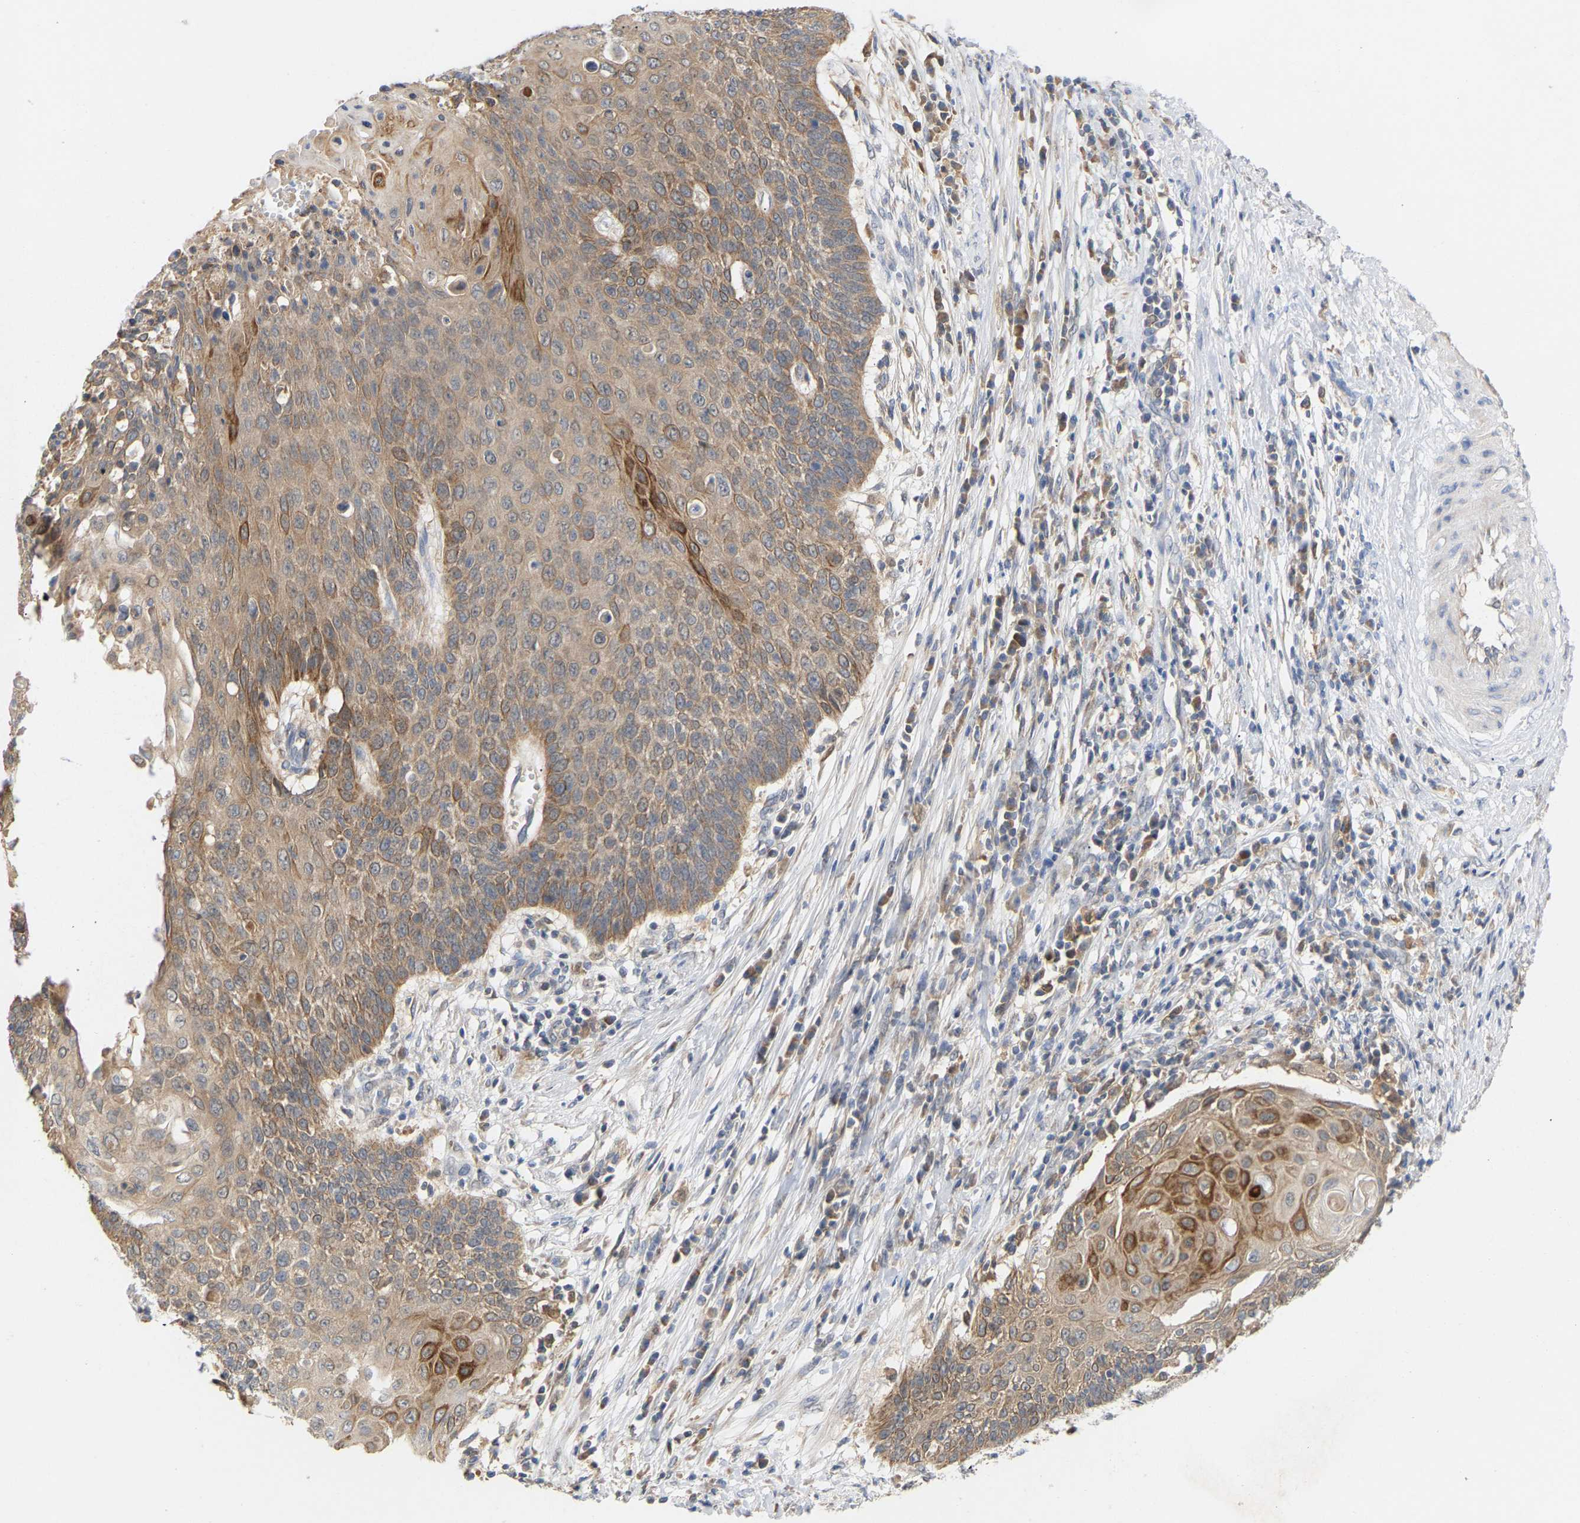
{"staining": {"intensity": "weak", "quantity": ">75%", "location": "cytoplasmic/membranous"}, "tissue": "cervical cancer", "cell_type": "Tumor cells", "image_type": "cancer", "snomed": [{"axis": "morphology", "description": "Squamous cell carcinoma, NOS"}, {"axis": "topography", "description": "Cervix"}], "caption": "A low amount of weak cytoplasmic/membranous expression is present in approximately >75% of tumor cells in cervical squamous cell carcinoma tissue. (DAB (3,3'-diaminobenzidine) = brown stain, brightfield microscopy at high magnification).", "gene": "TPMT", "patient": {"sex": "female", "age": 39}}